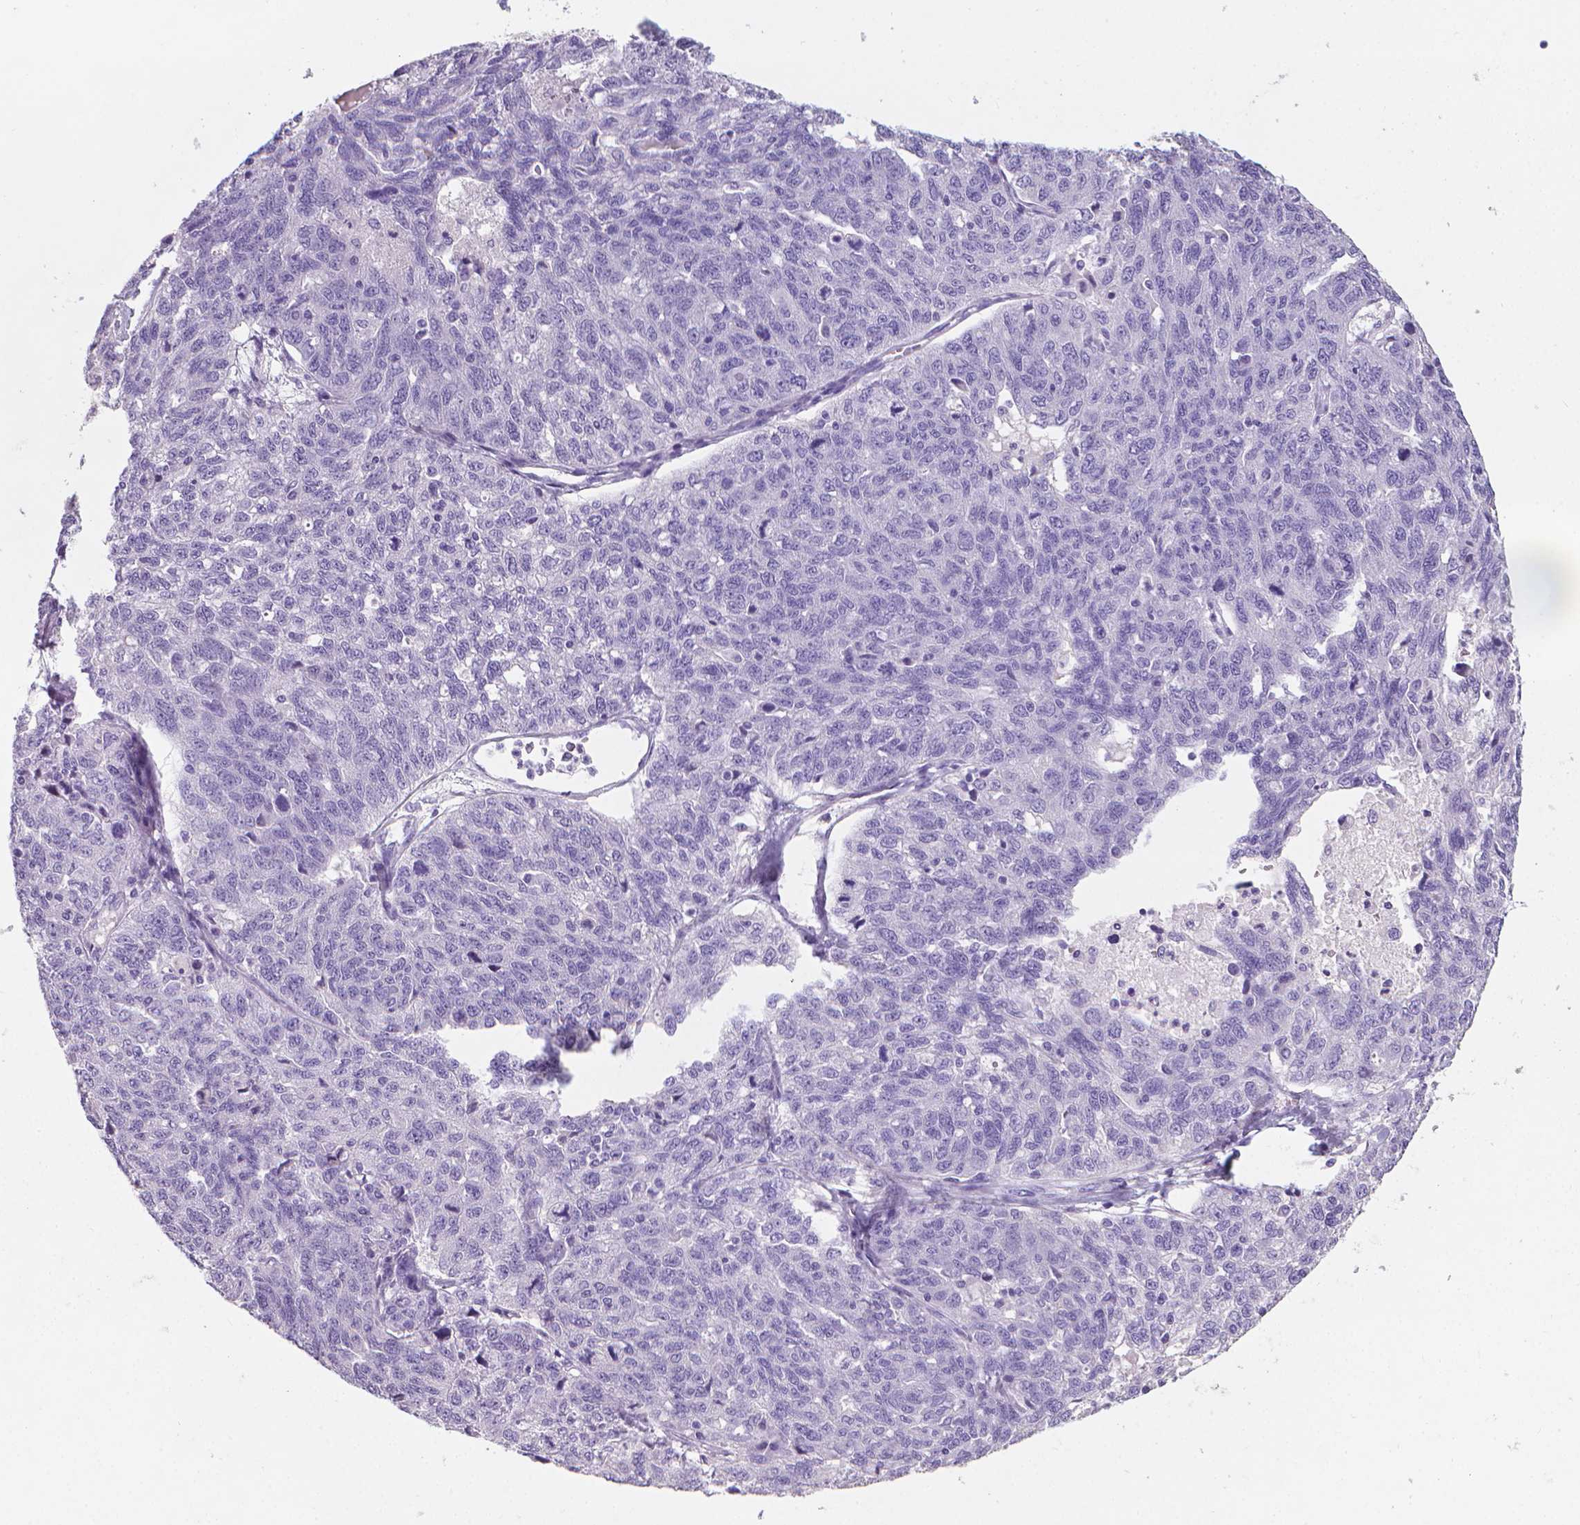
{"staining": {"intensity": "negative", "quantity": "none", "location": "none"}, "tissue": "ovarian cancer", "cell_type": "Tumor cells", "image_type": "cancer", "snomed": [{"axis": "morphology", "description": "Cystadenocarcinoma, serous, NOS"}, {"axis": "topography", "description": "Ovary"}], "caption": "The histopathology image displays no significant positivity in tumor cells of ovarian cancer.", "gene": "XPNPEP2", "patient": {"sex": "female", "age": 71}}